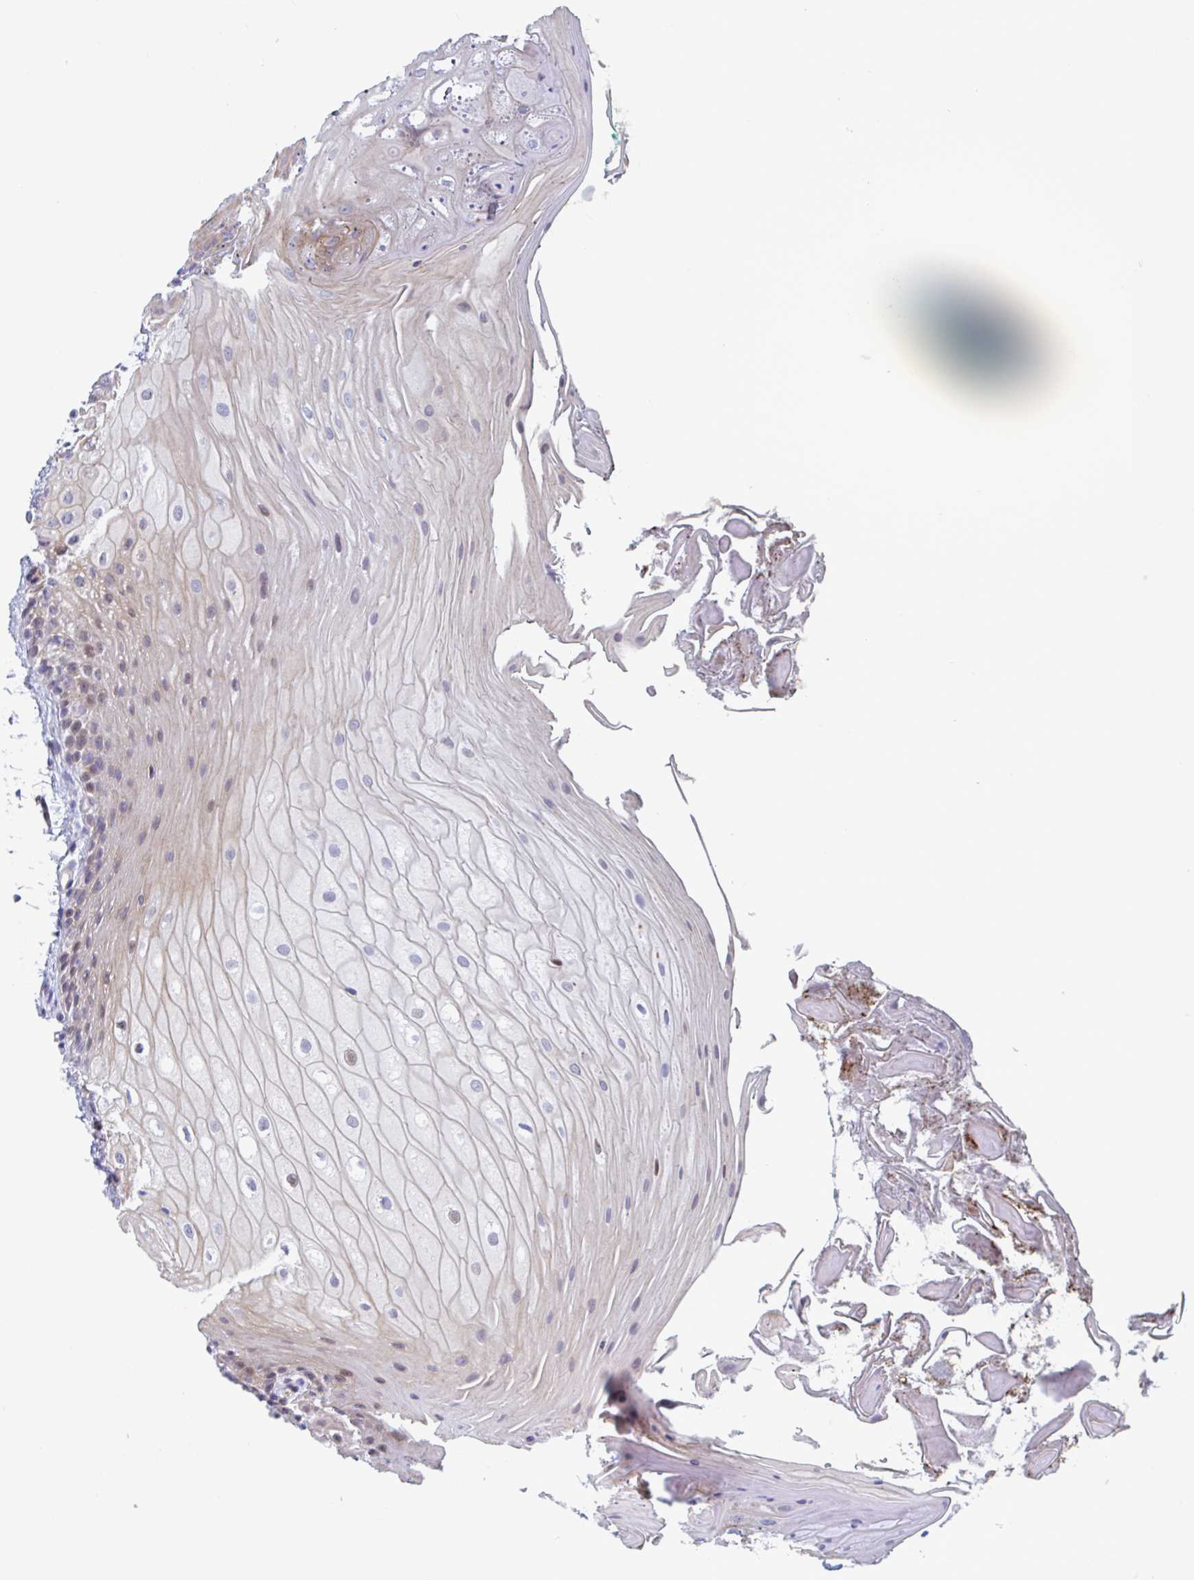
{"staining": {"intensity": "moderate", "quantity": "25%-75%", "location": "cytoplasmic/membranous,nuclear"}, "tissue": "oral mucosa", "cell_type": "Squamous epithelial cells", "image_type": "normal", "snomed": [{"axis": "morphology", "description": "Normal tissue, NOS"}, {"axis": "topography", "description": "Oral tissue"}, {"axis": "topography", "description": "Tounge, NOS"}, {"axis": "topography", "description": "Head-Neck"}], "caption": "IHC staining of benign oral mucosa, which demonstrates medium levels of moderate cytoplasmic/membranous,nuclear positivity in approximately 25%-75% of squamous epithelial cells indicating moderate cytoplasmic/membranous,nuclear protein staining. The staining was performed using DAB (brown) for protein detection and nuclei were counterstained in hematoxylin (blue).", "gene": "DUXA", "patient": {"sex": "female", "age": 84}}